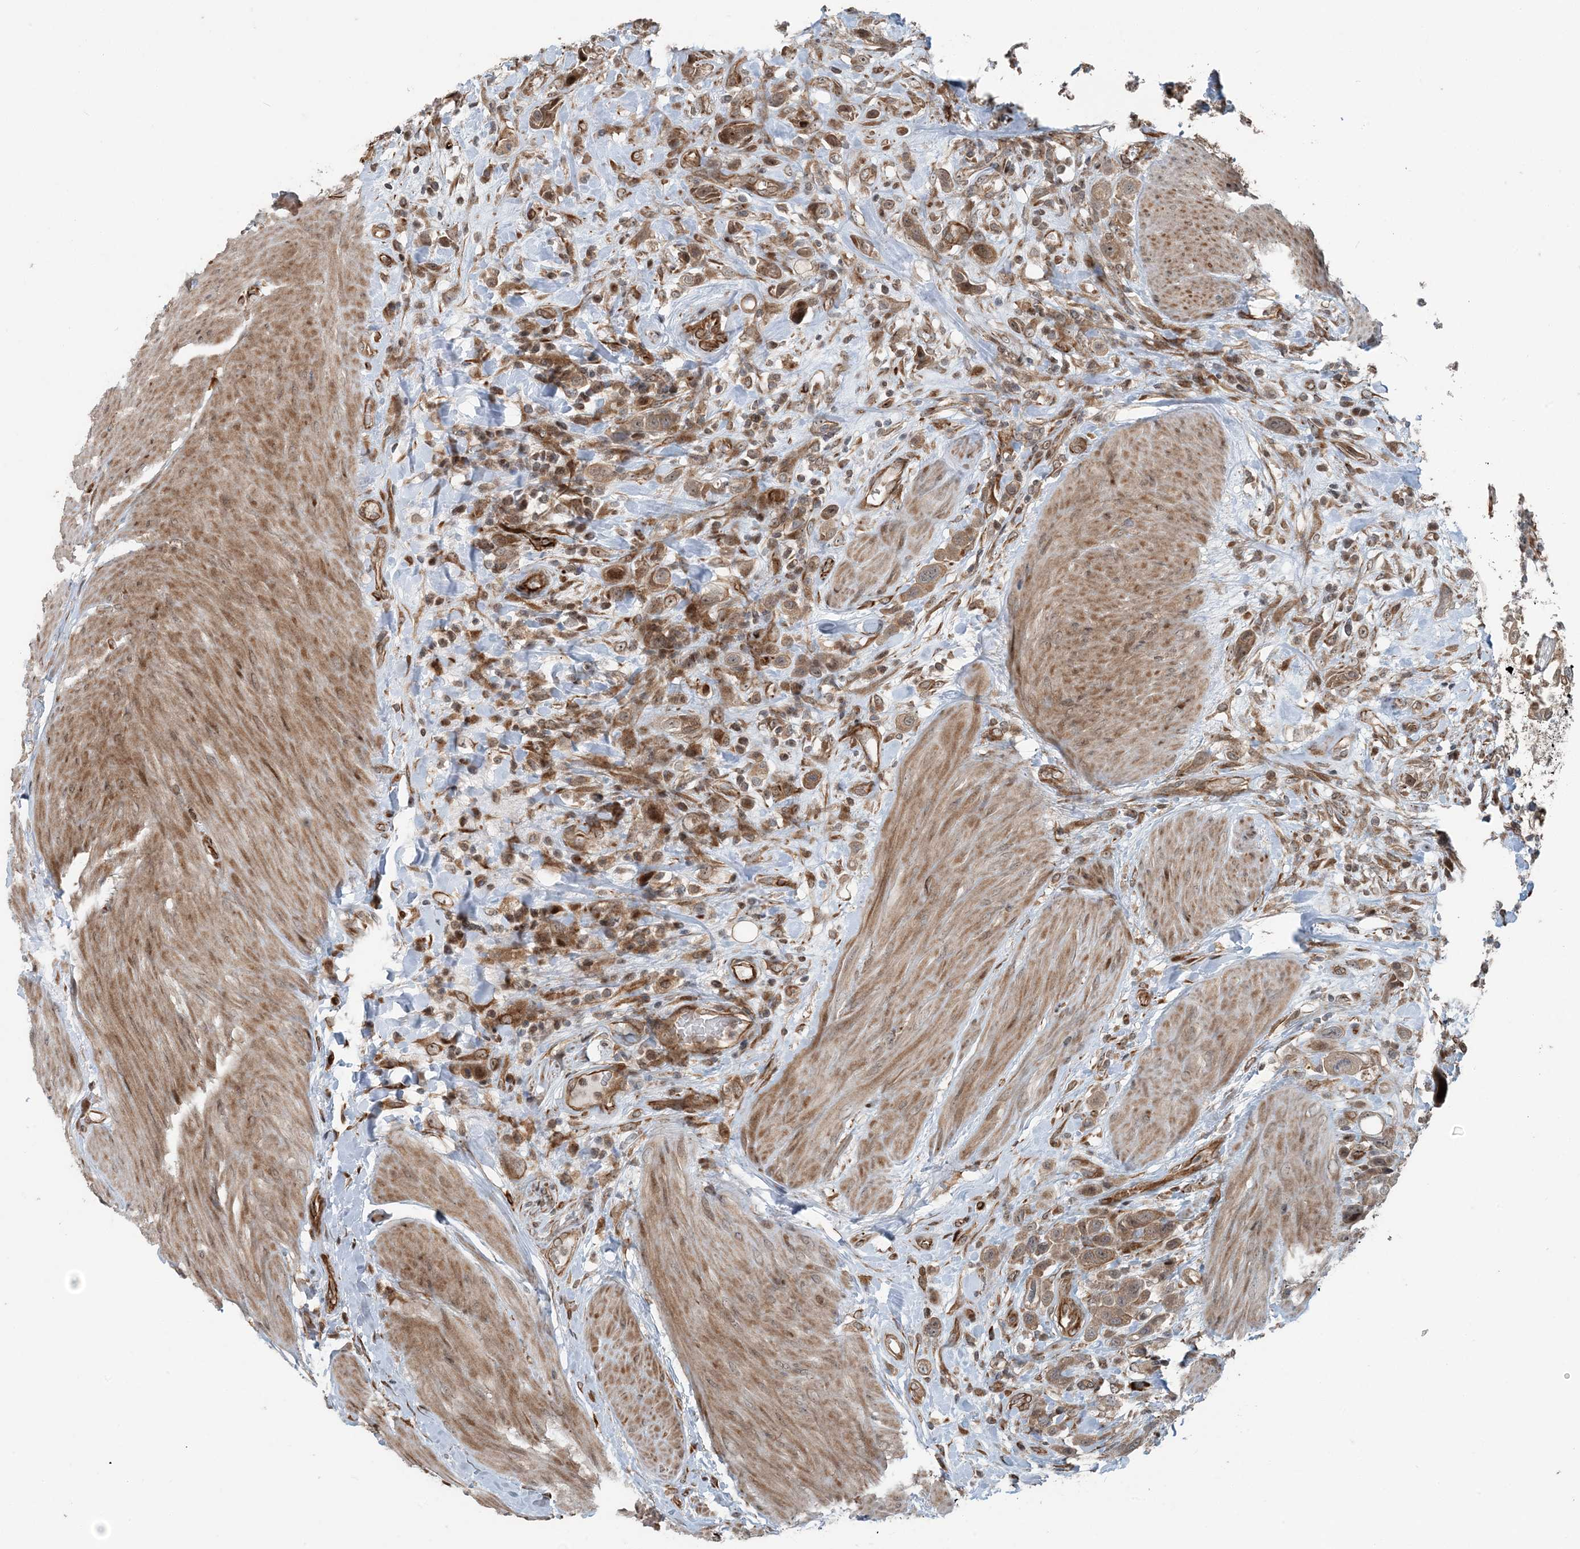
{"staining": {"intensity": "weak", "quantity": ">75%", "location": "cytoplasmic/membranous"}, "tissue": "urothelial cancer", "cell_type": "Tumor cells", "image_type": "cancer", "snomed": [{"axis": "morphology", "description": "Urothelial carcinoma, High grade"}, {"axis": "topography", "description": "Urinary bladder"}], "caption": "A brown stain highlights weak cytoplasmic/membranous positivity of a protein in human high-grade urothelial carcinoma tumor cells.", "gene": "EDEM2", "patient": {"sex": "male", "age": 50}}